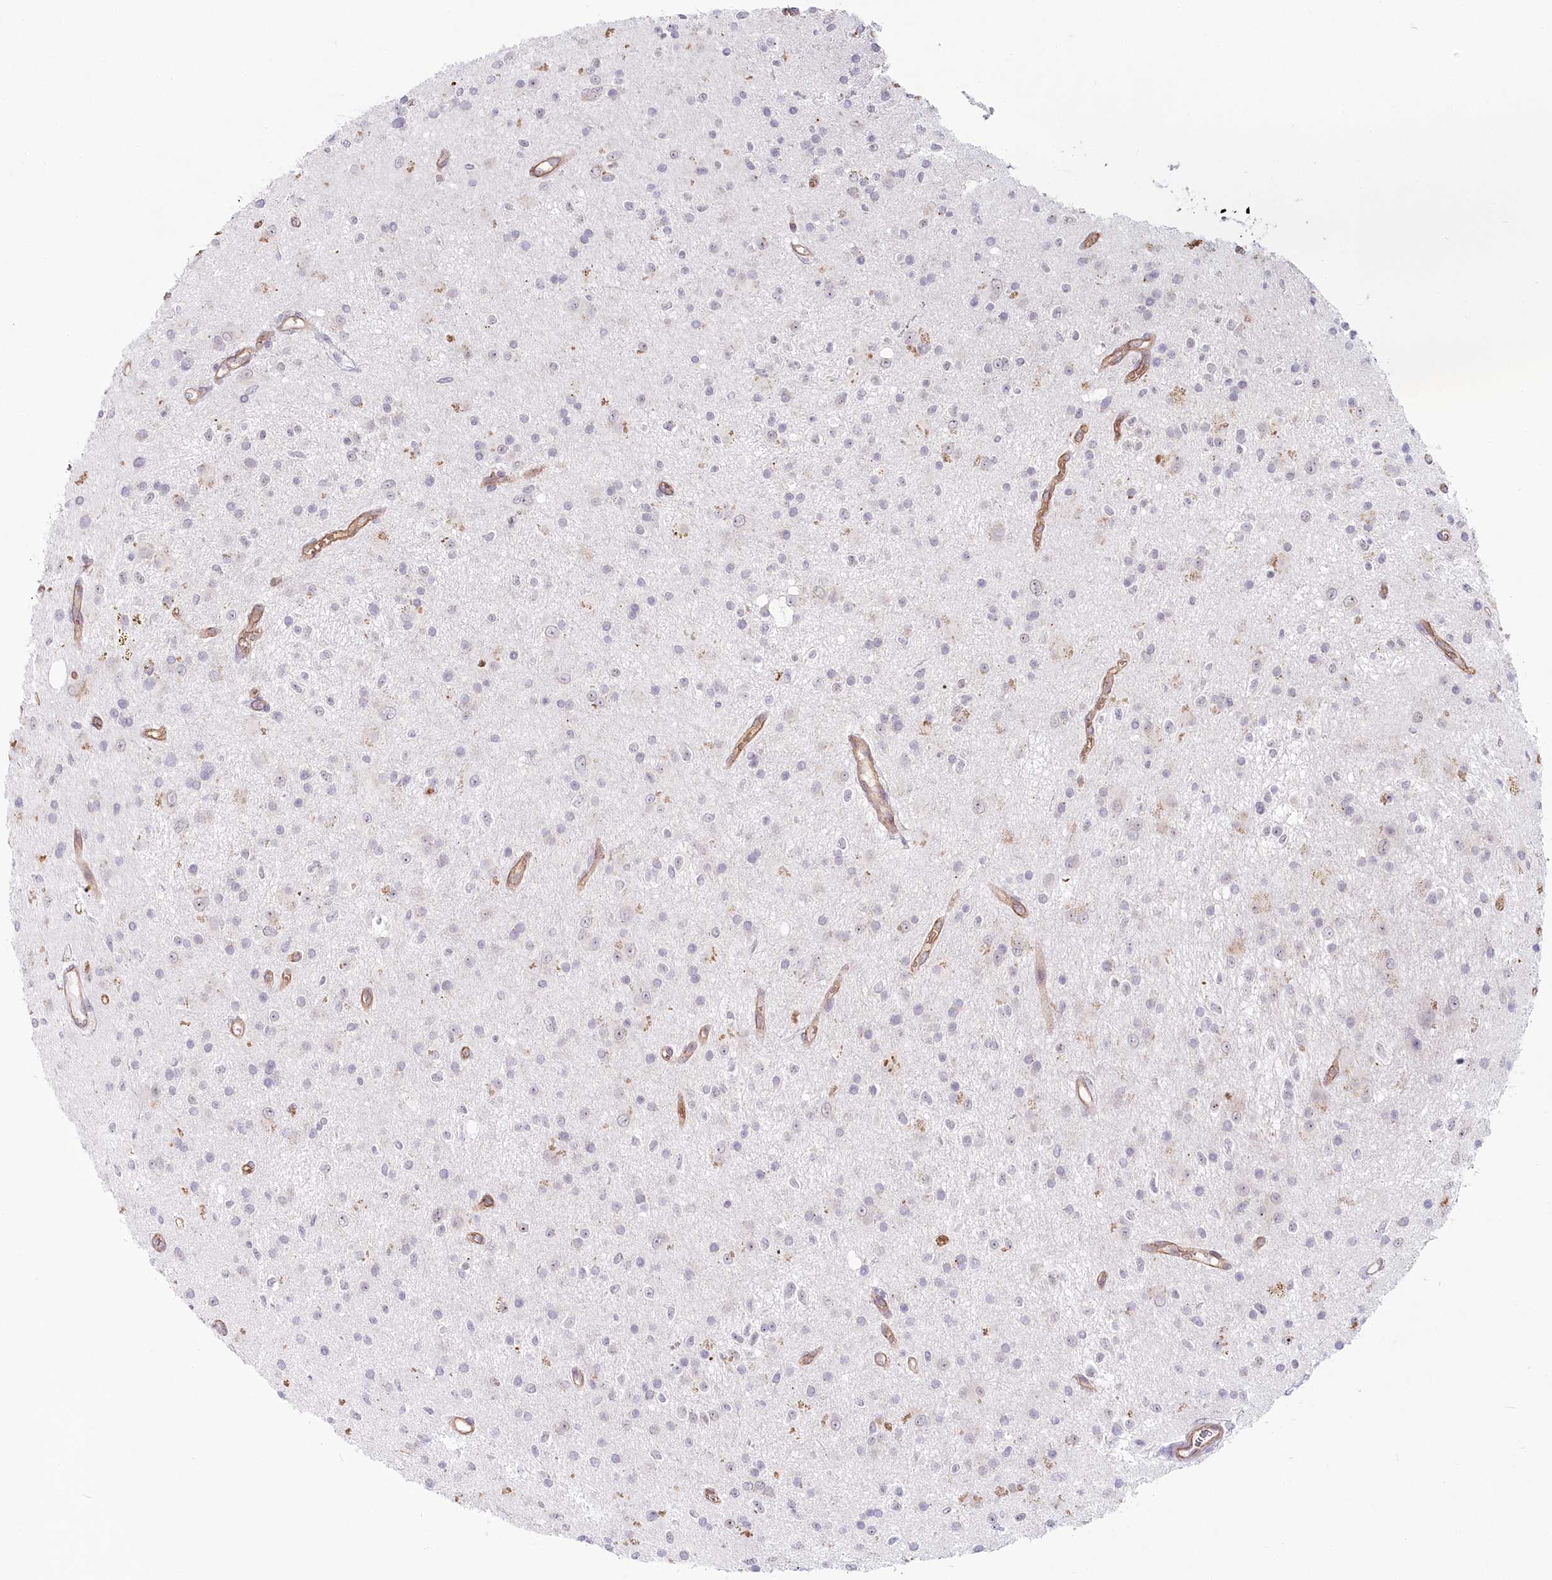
{"staining": {"intensity": "weak", "quantity": "<25%", "location": "nuclear"}, "tissue": "glioma", "cell_type": "Tumor cells", "image_type": "cancer", "snomed": [{"axis": "morphology", "description": "Glioma, malignant, High grade"}, {"axis": "topography", "description": "Brain"}], "caption": "Histopathology image shows no protein expression in tumor cells of glioma tissue.", "gene": "ABHD8", "patient": {"sex": "male", "age": 34}}